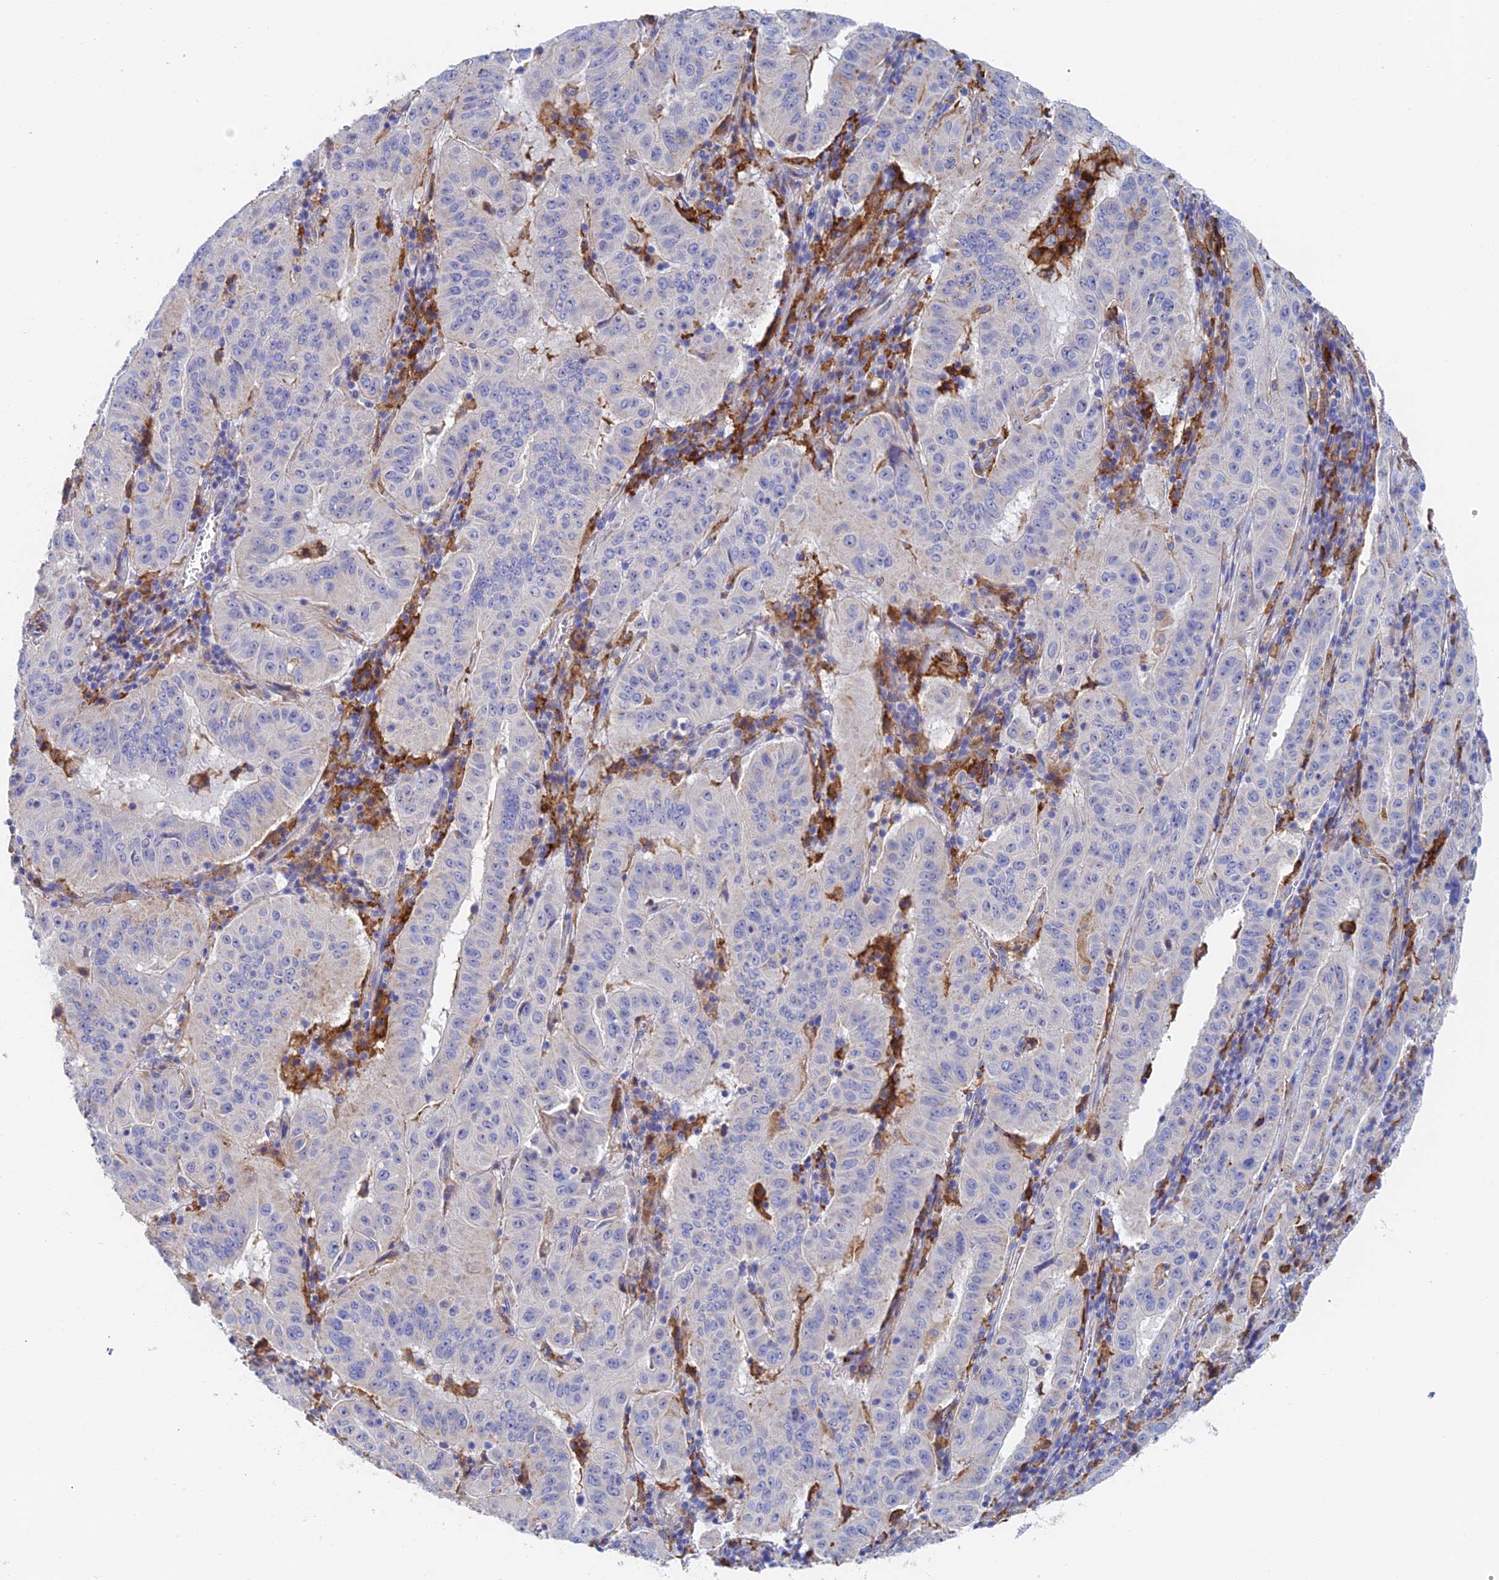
{"staining": {"intensity": "negative", "quantity": "none", "location": "none"}, "tissue": "pancreatic cancer", "cell_type": "Tumor cells", "image_type": "cancer", "snomed": [{"axis": "morphology", "description": "Adenocarcinoma, NOS"}, {"axis": "topography", "description": "Pancreas"}], "caption": "Tumor cells show no significant positivity in pancreatic cancer (adenocarcinoma).", "gene": "RPGRIP1L", "patient": {"sex": "male", "age": 63}}